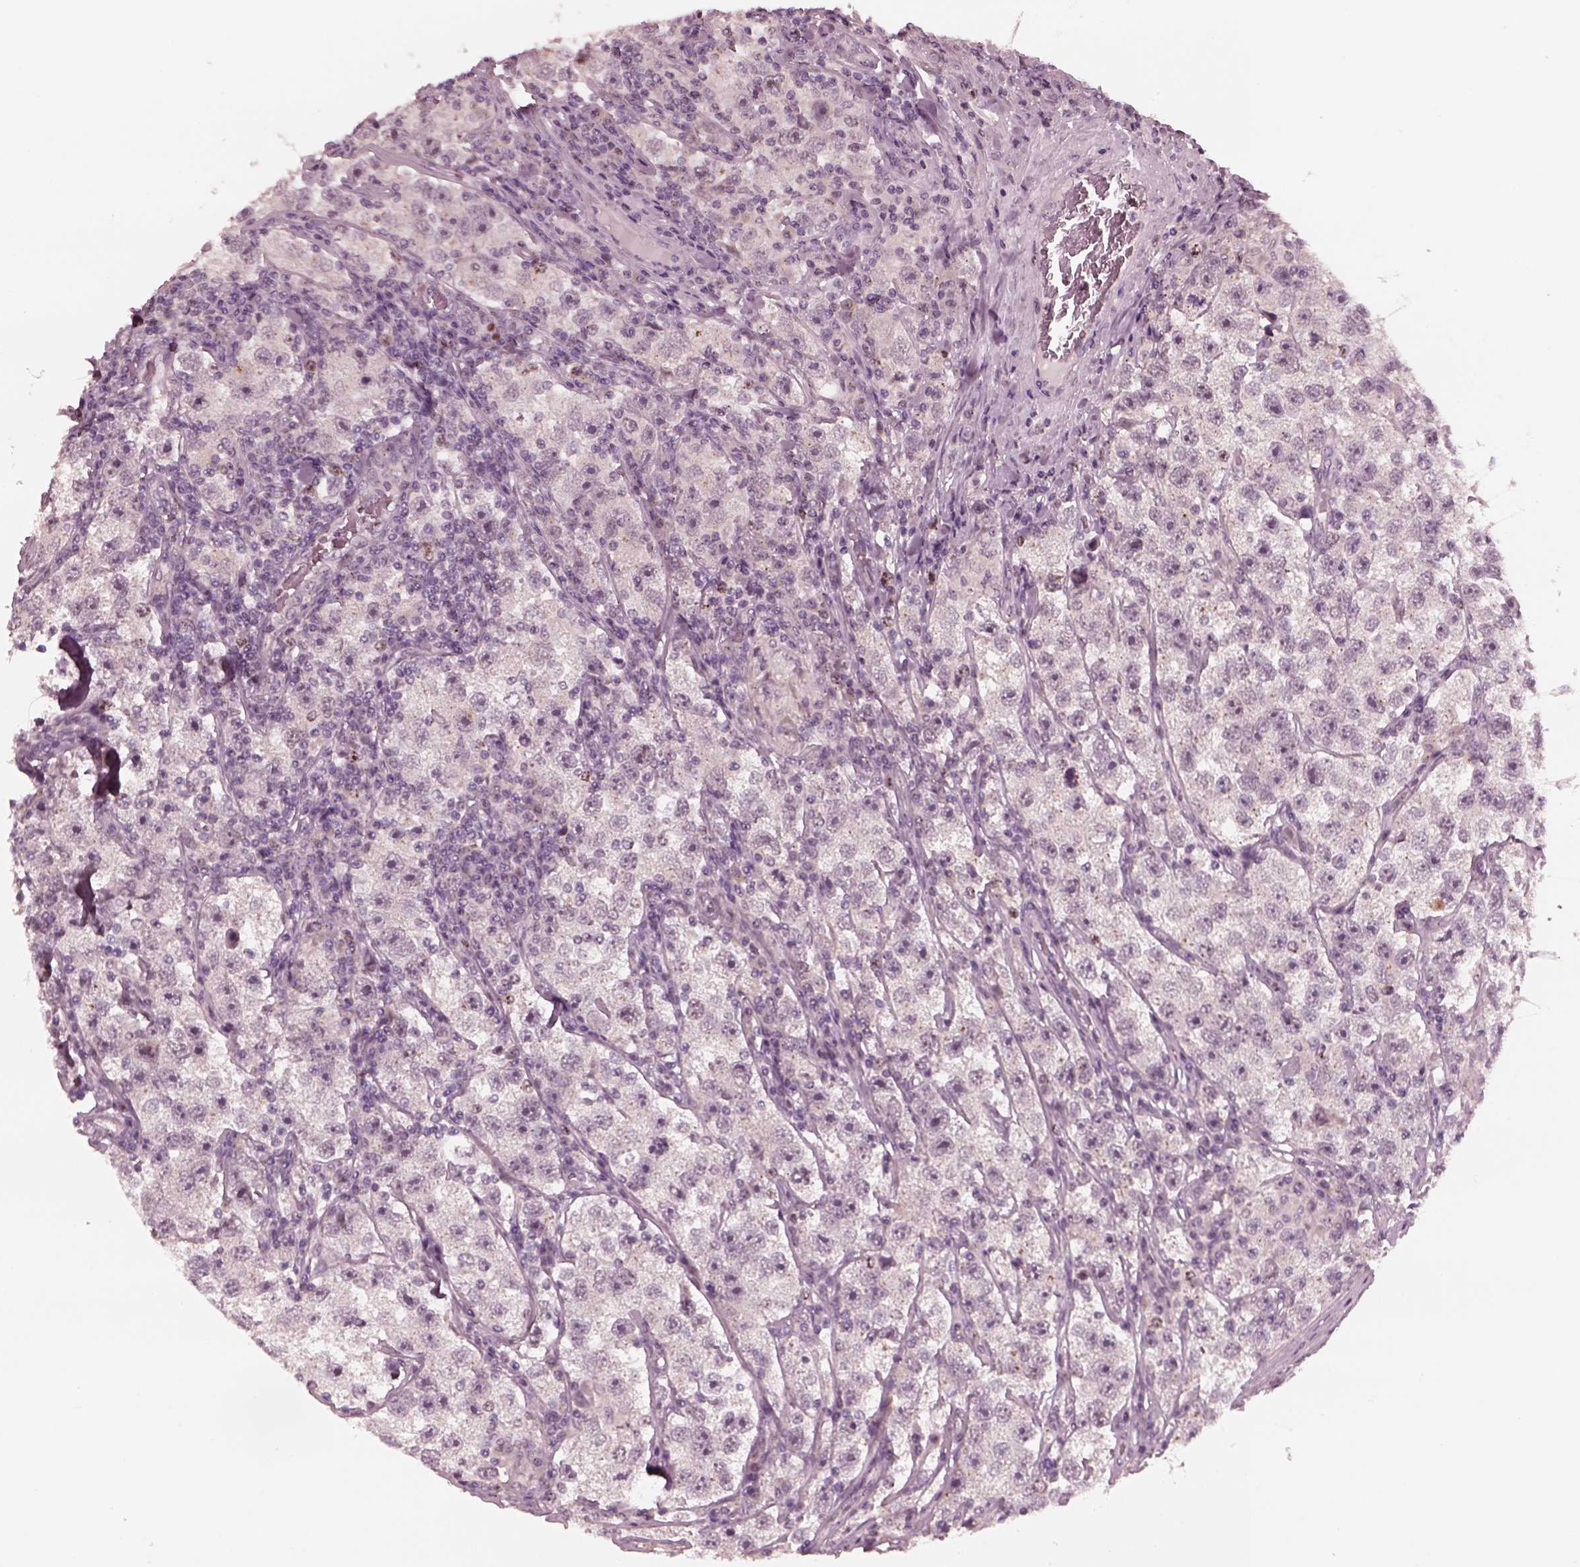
{"staining": {"intensity": "negative", "quantity": "none", "location": "none"}, "tissue": "testis cancer", "cell_type": "Tumor cells", "image_type": "cancer", "snomed": [{"axis": "morphology", "description": "Seminoma, NOS"}, {"axis": "topography", "description": "Testis"}], "caption": "IHC of human seminoma (testis) demonstrates no expression in tumor cells.", "gene": "SAXO1", "patient": {"sex": "male", "age": 26}}